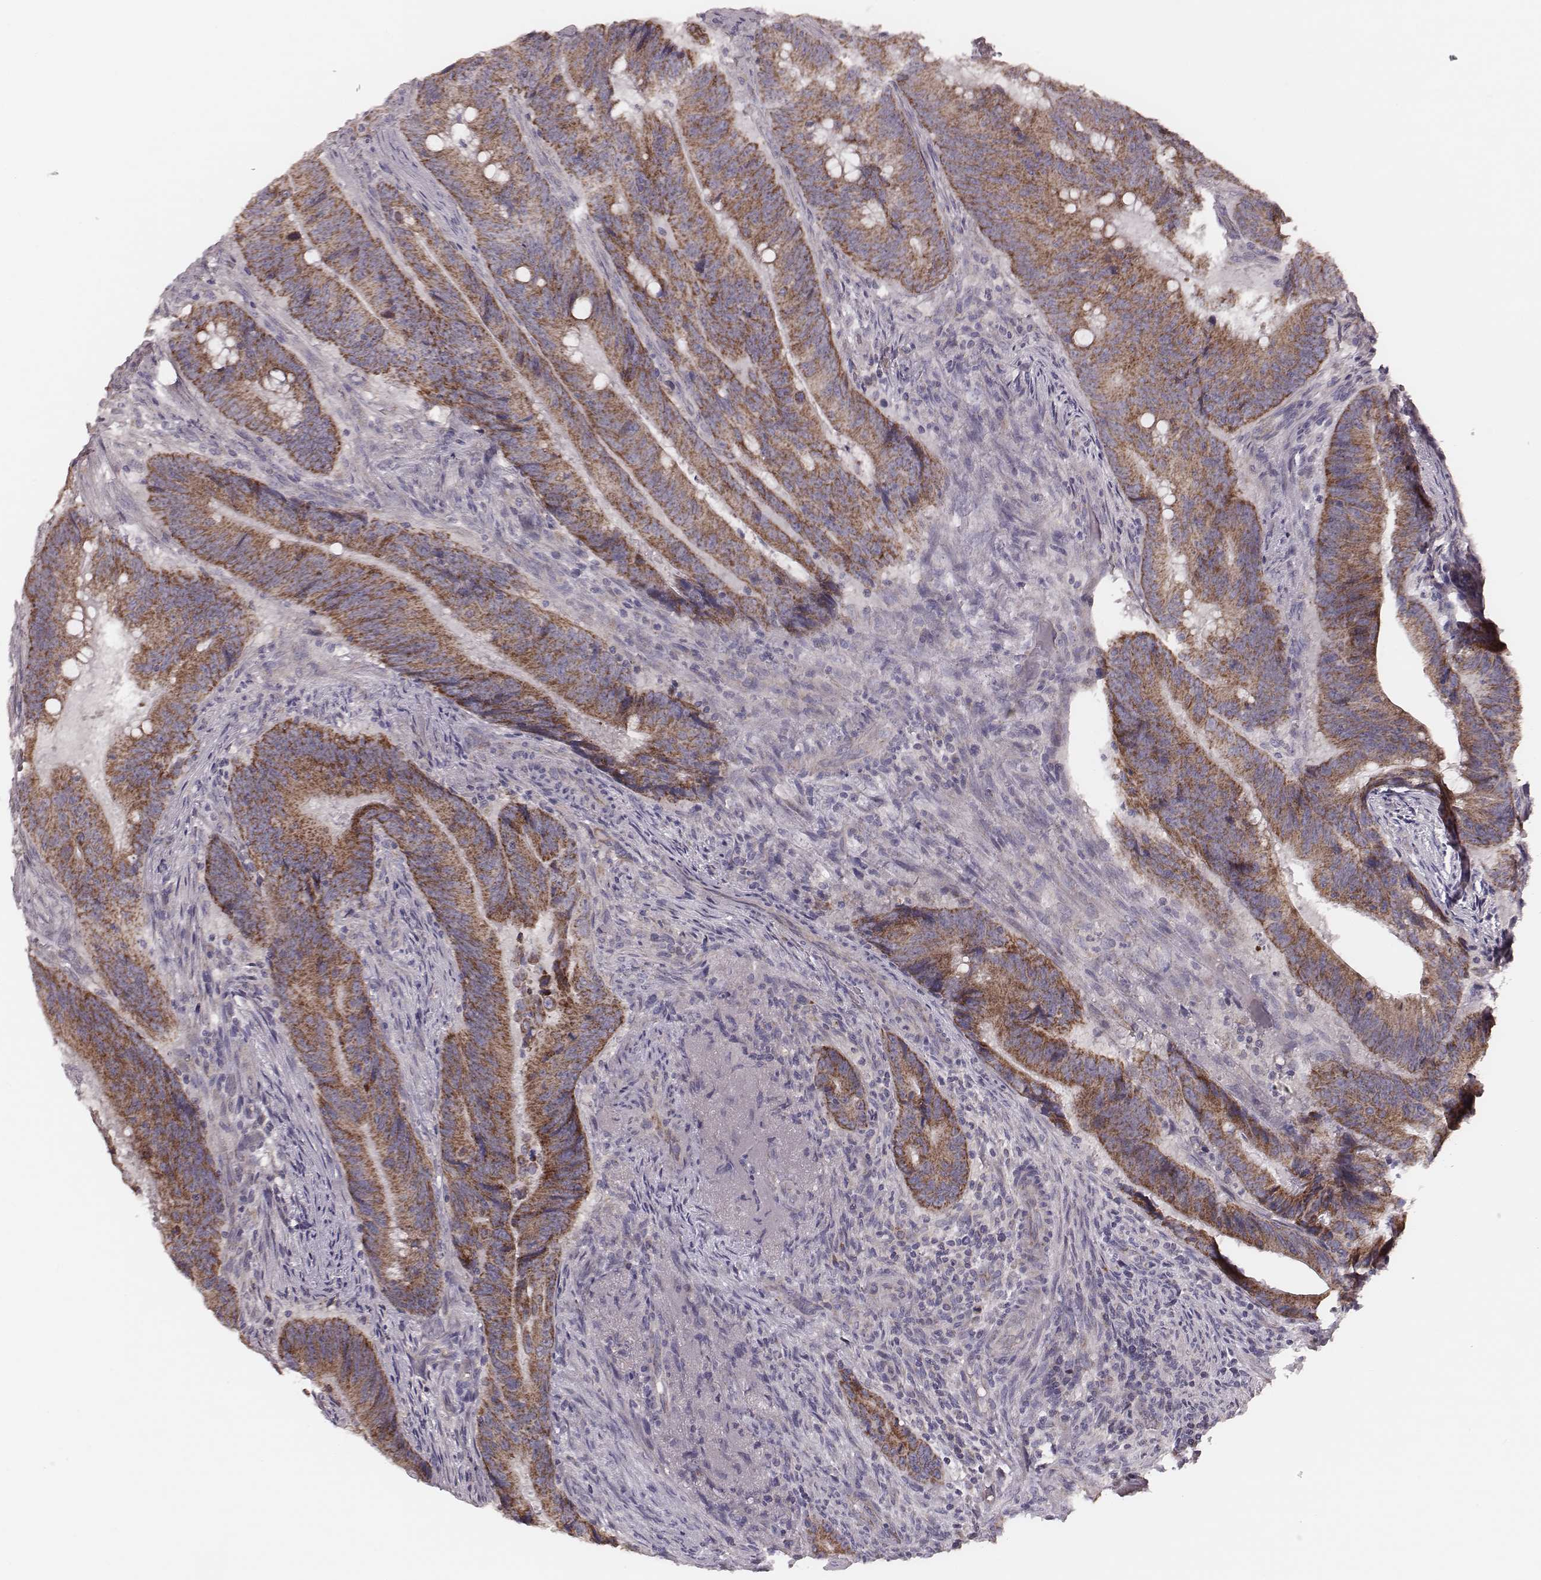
{"staining": {"intensity": "moderate", "quantity": ">75%", "location": "cytoplasmic/membranous"}, "tissue": "colorectal cancer", "cell_type": "Tumor cells", "image_type": "cancer", "snomed": [{"axis": "morphology", "description": "Adenocarcinoma, NOS"}, {"axis": "topography", "description": "Colon"}], "caption": "Tumor cells display medium levels of moderate cytoplasmic/membranous expression in approximately >75% of cells in human colorectal adenocarcinoma.", "gene": "MRPS27", "patient": {"sex": "female", "age": 87}}